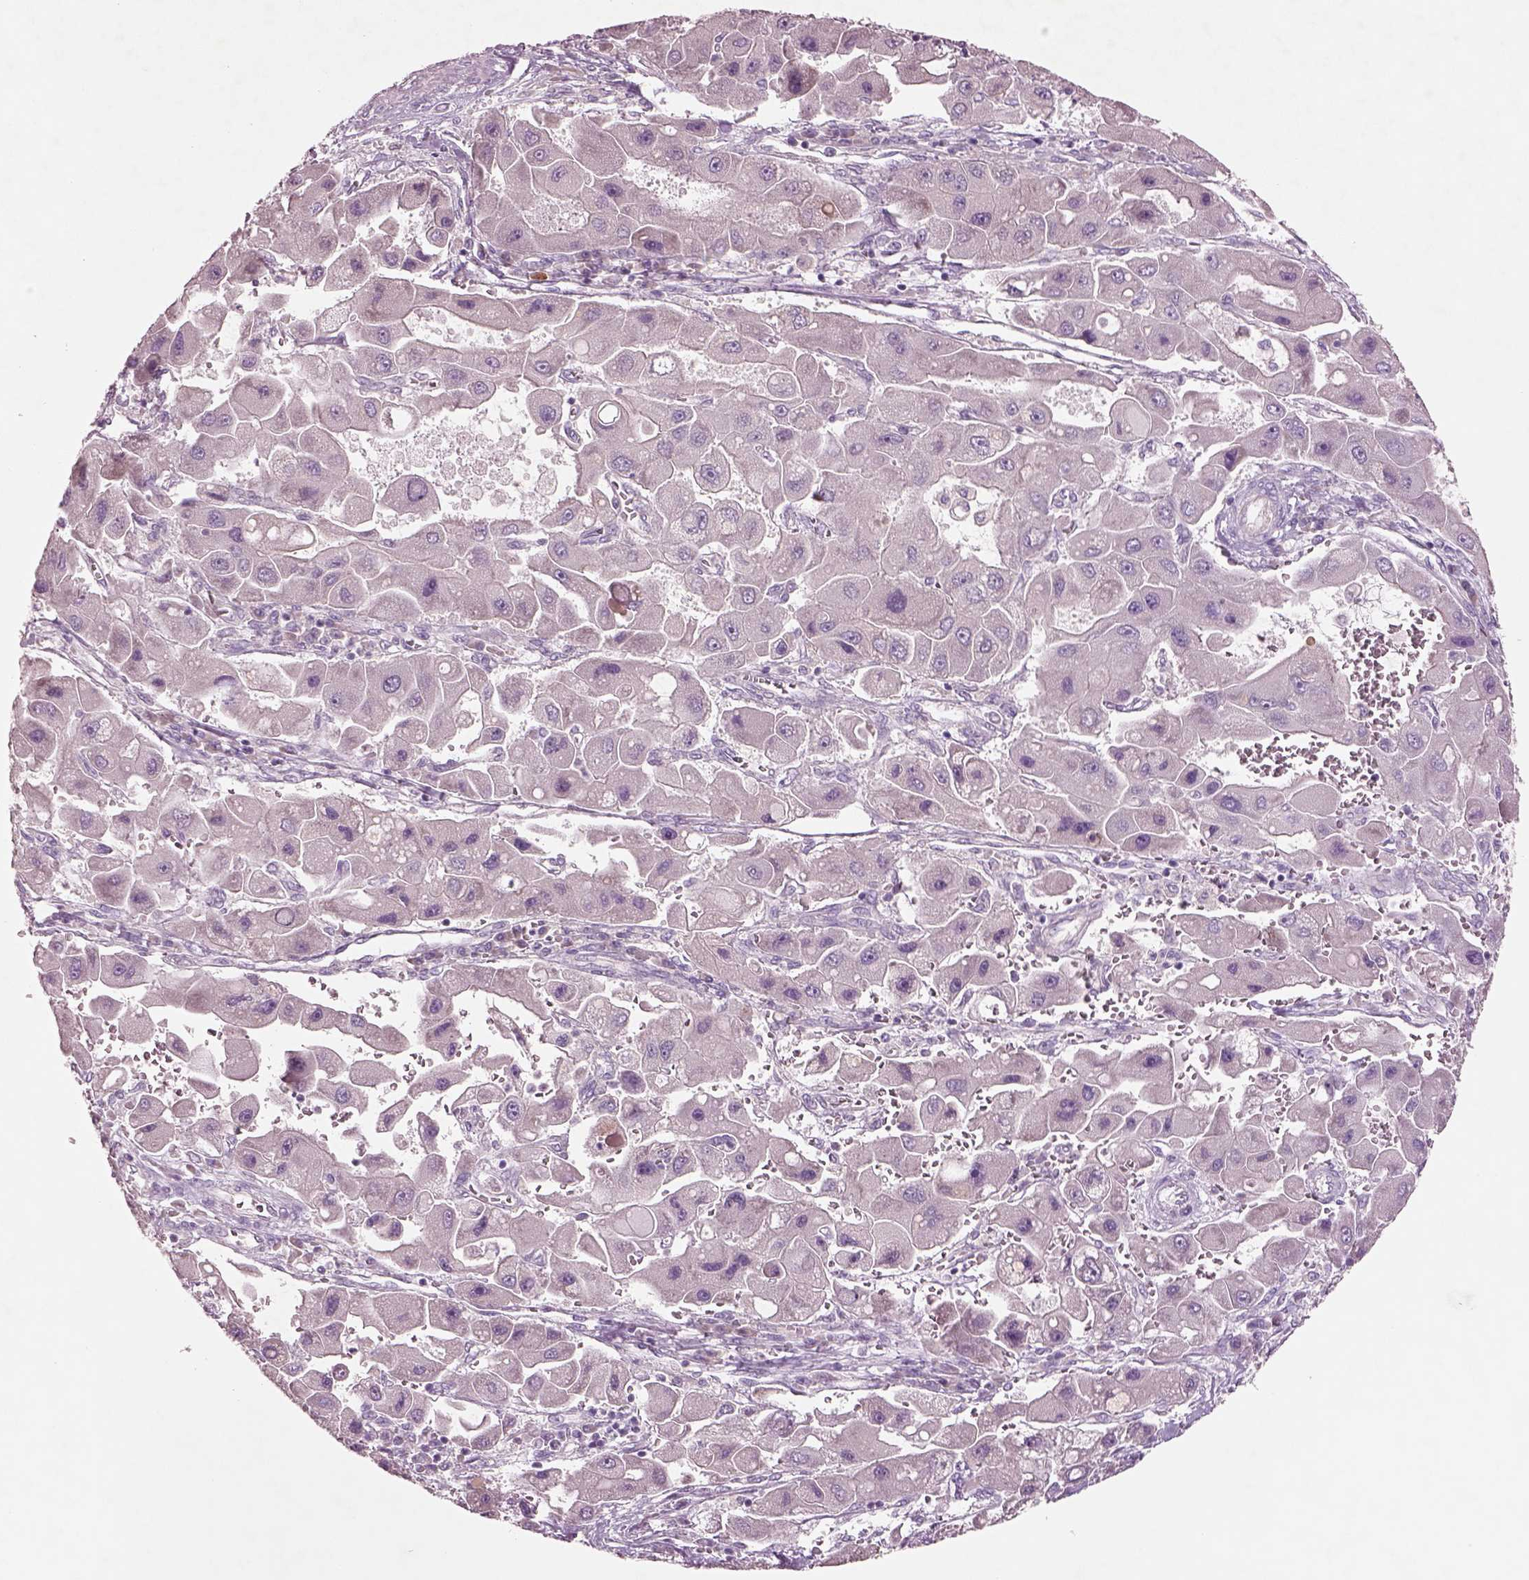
{"staining": {"intensity": "negative", "quantity": "none", "location": "none"}, "tissue": "liver cancer", "cell_type": "Tumor cells", "image_type": "cancer", "snomed": [{"axis": "morphology", "description": "Carcinoma, Hepatocellular, NOS"}, {"axis": "topography", "description": "Liver"}], "caption": "High magnification brightfield microscopy of liver cancer (hepatocellular carcinoma) stained with DAB (3,3'-diaminobenzidine) (brown) and counterstained with hematoxylin (blue): tumor cells show no significant staining. Nuclei are stained in blue.", "gene": "DUOXA2", "patient": {"sex": "male", "age": 24}}